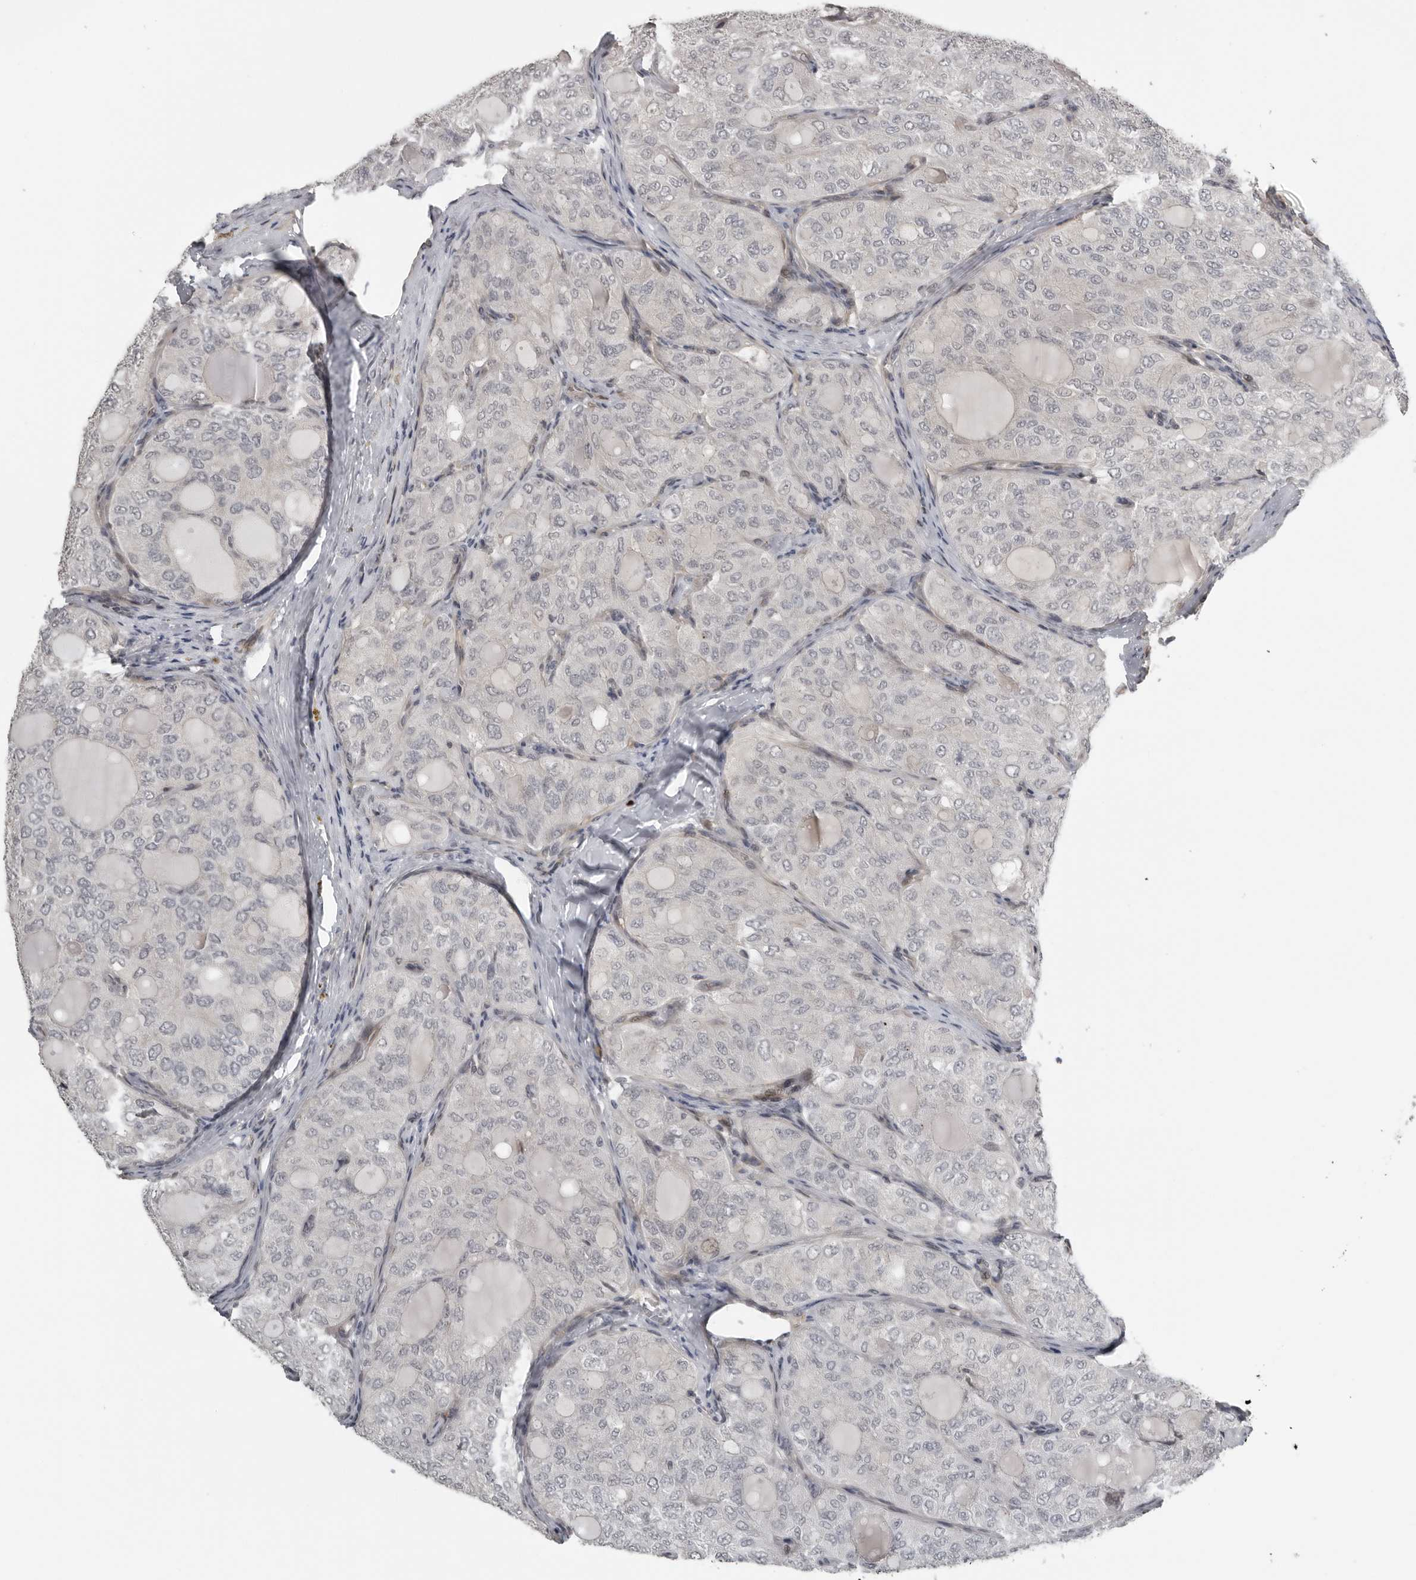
{"staining": {"intensity": "negative", "quantity": "none", "location": "none"}, "tissue": "thyroid cancer", "cell_type": "Tumor cells", "image_type": "cancer", "snomed": [{"axis": "morphology", "description": "Follicular adenoma carcinoma, NOS"}, {"axis": "topography", "description": "Thyroid gland"}], "caption": "This photomicrograph is of follicular adenoma carcinoma (thyroid) stained with immunohistochemistry (IHC) to label a protein in brown with the nuclei are counter-stained blue. There is no positivity in tumor cells.", "gene": "PRRX2", "patient": {"sex": "male", "age": 75}}